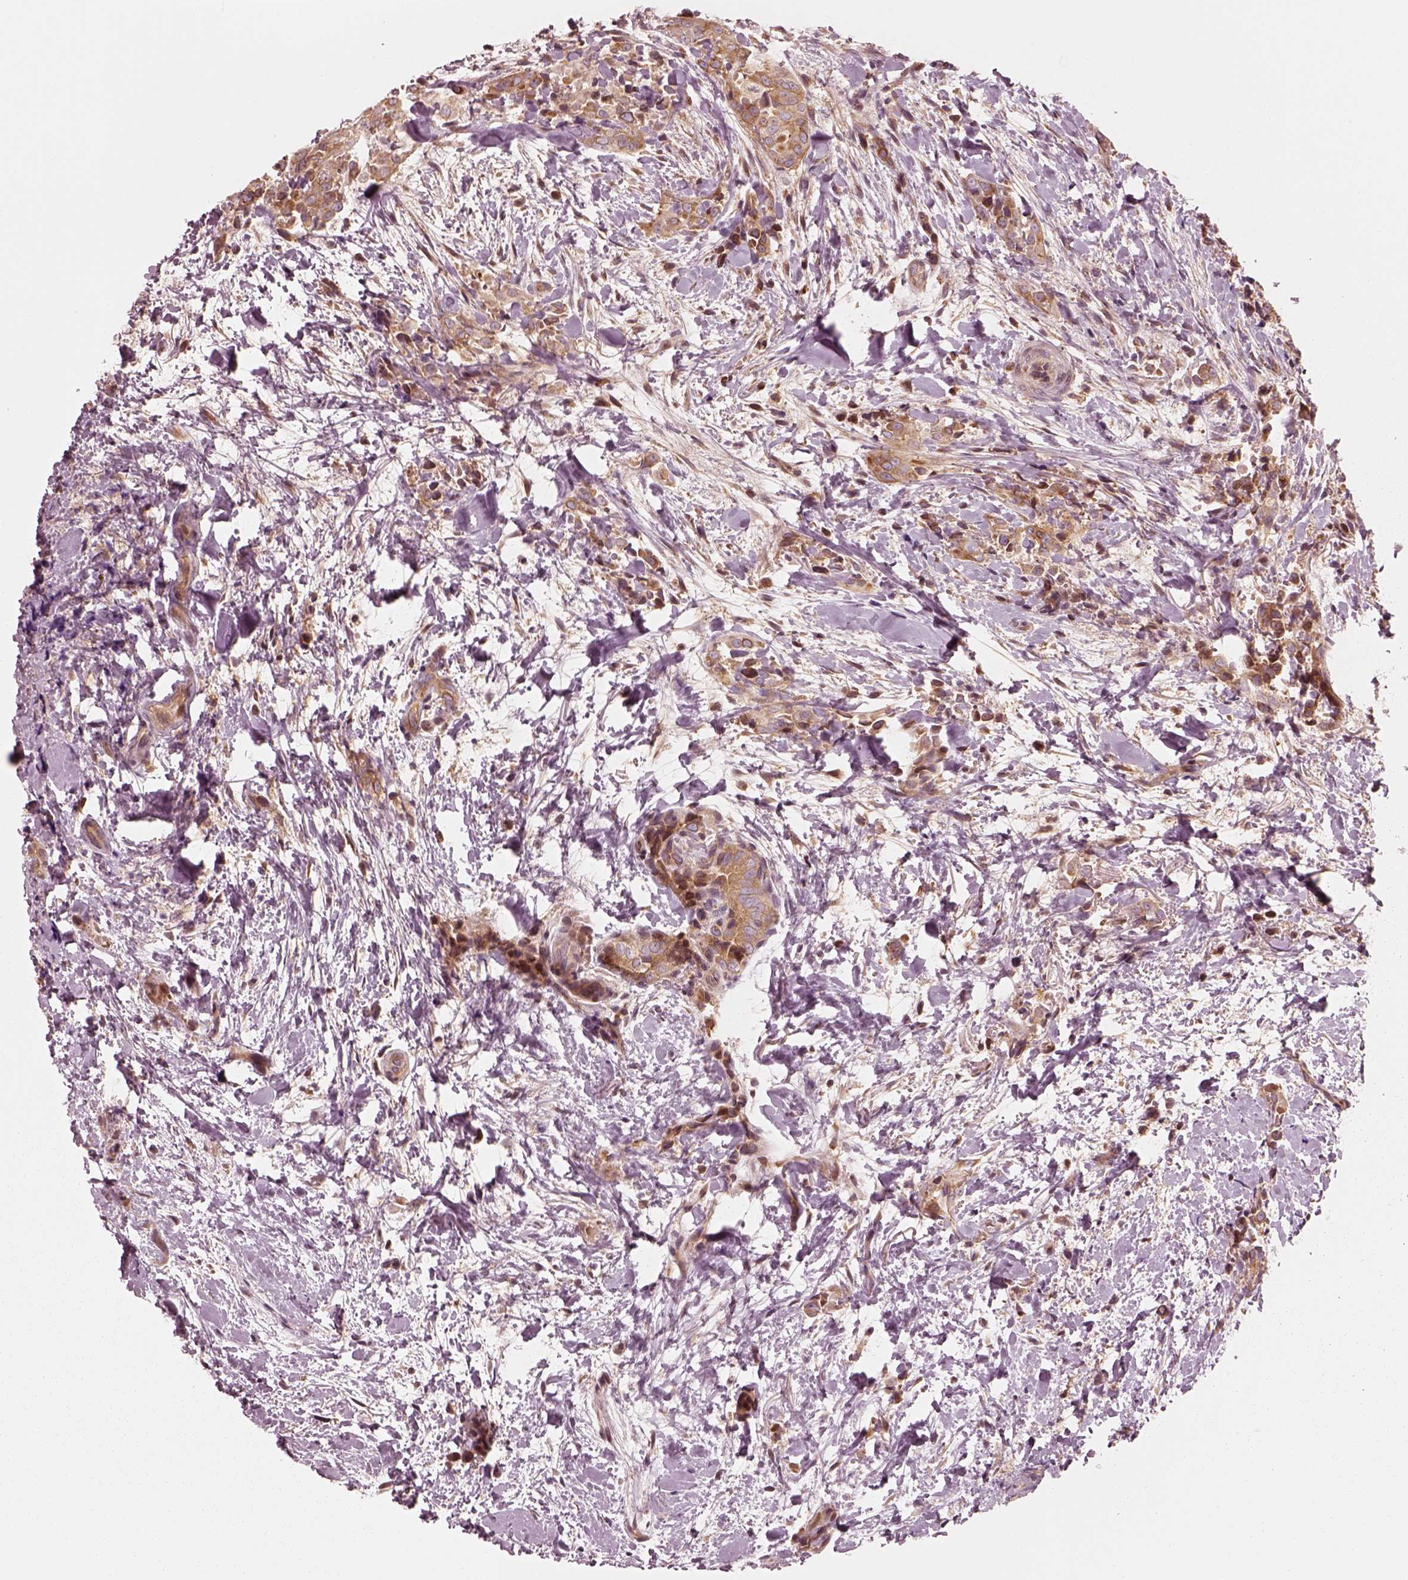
{"staining": {"intensity": "moderate", "quantity": ">75%", "location": "cytoplasmic/membranous"}, "tissue": "thyroid cancer", "cell_type": "Tumor cells", "image_type": "cancer", "snomed": [{"axis": "morphology", "description": "Papillary adenocarcinoma, NOS"}, {"axis": "topography", "description": "Thyroid gland"}], "caption": "Immunohistochemistry (IHC) (DAB (3,3'-diaminobenzidine)) staining of human thyroid papillary adenocarcinoma exhibits moderate cytoplasmic/membranous protein expression in approximately >75% of tumor cells.", "gene": "CNOT2", "patient": {"sex": "male", "age": 61}}